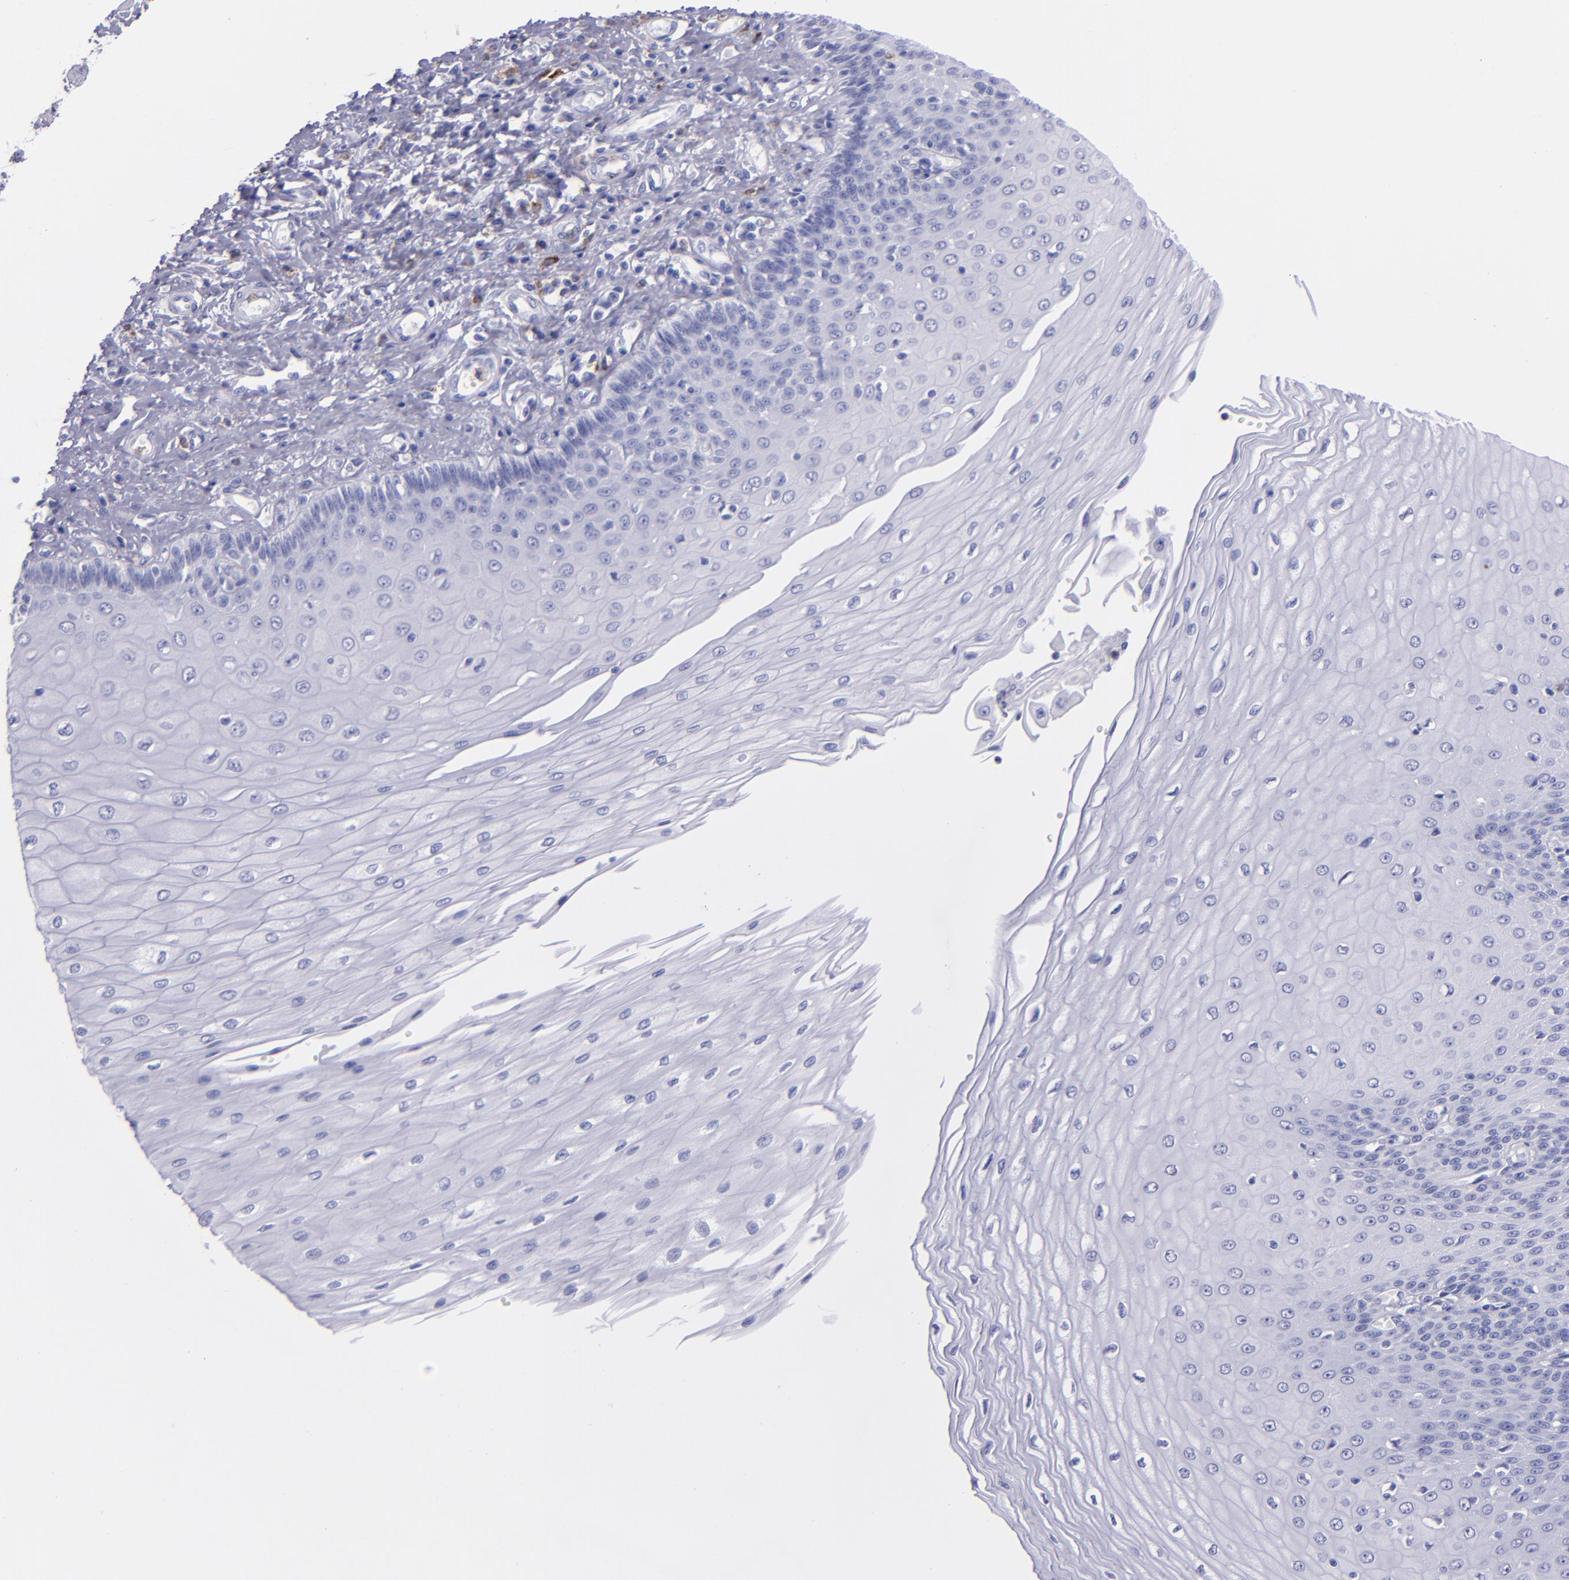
{"staining": {"intensity": "negative", "quantity": "none", "location": "none"}, "tissue": "esophagus", "cell_type": "Squamous epithelial cells", "image_type": "normal", "snomed": [{"axis": "morphology", "description": "Normal tissue, NOS"}, {"axis": "topography", "description": "Esophagus"}], "caption": "A high-resolution image shows immunohistochemistry (IHC) staining of unremarkable esophagus, which reveals no significant expression in squamous epithelial cells.", "gene": "CR1", "patient": {"sex": "male", "age": 70}}